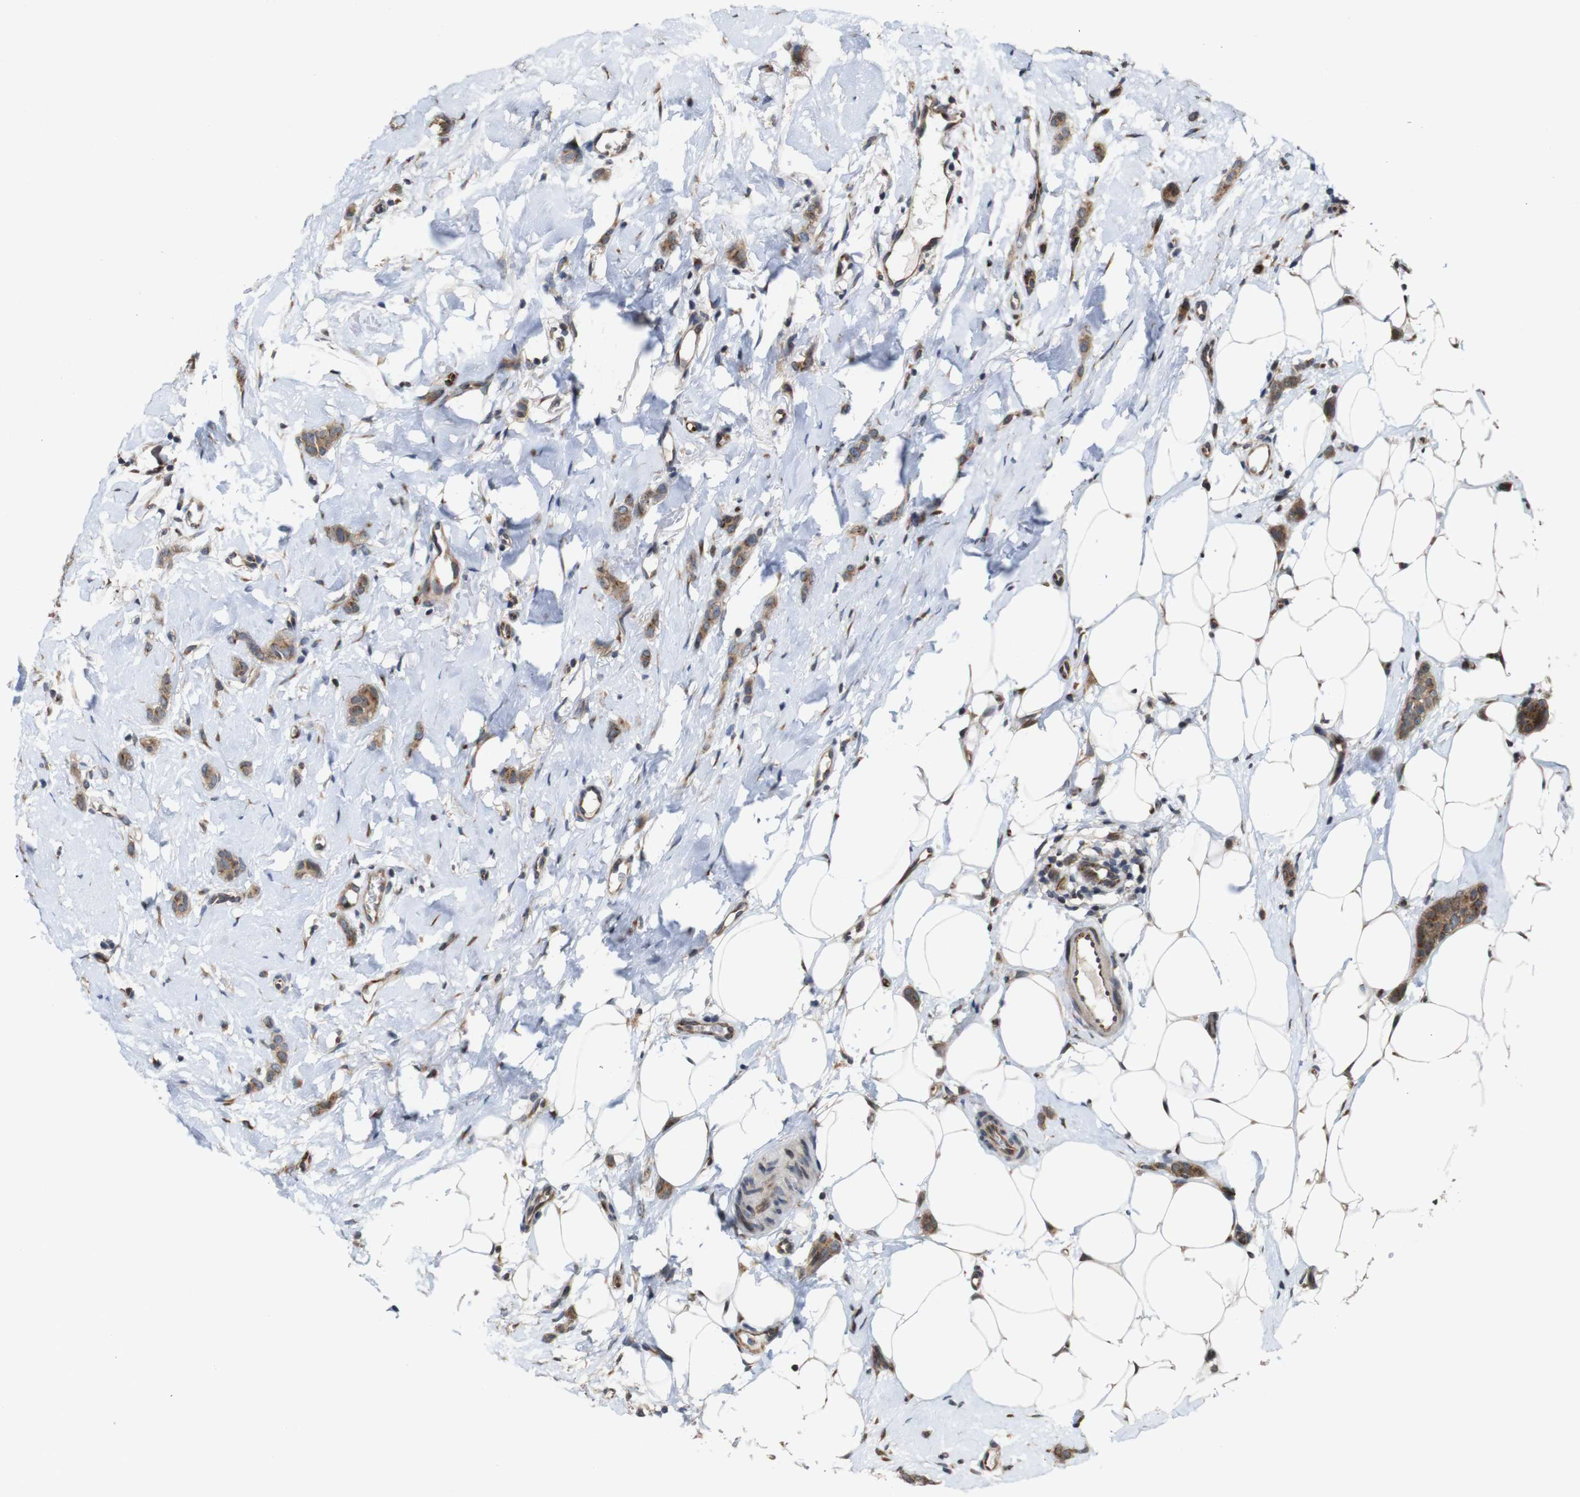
{"staining": {"intensity": "moderate", "quantity": ">75%", "location": "cytoplasmic/membranous"}, "tissue": "breast cancer", "cell_type": "Tumor cells", "image_type": "cancer", "snomed": [{"axis": "morphology", "description": "Lobular carcinoma"}, {"axis": "topography", "description": "Skin"}, {"axis": "topography", "description": "Breast"}], "caption": "Tumor cells display moderate cytoplasmic/membranous positivity in approximately >75% of cells in breast lobular carcinoma. (IHC, brightfield microscopy, high magnification).", "gene": "EFCAB14", "patient": {"sex": "female", "age": 46}}